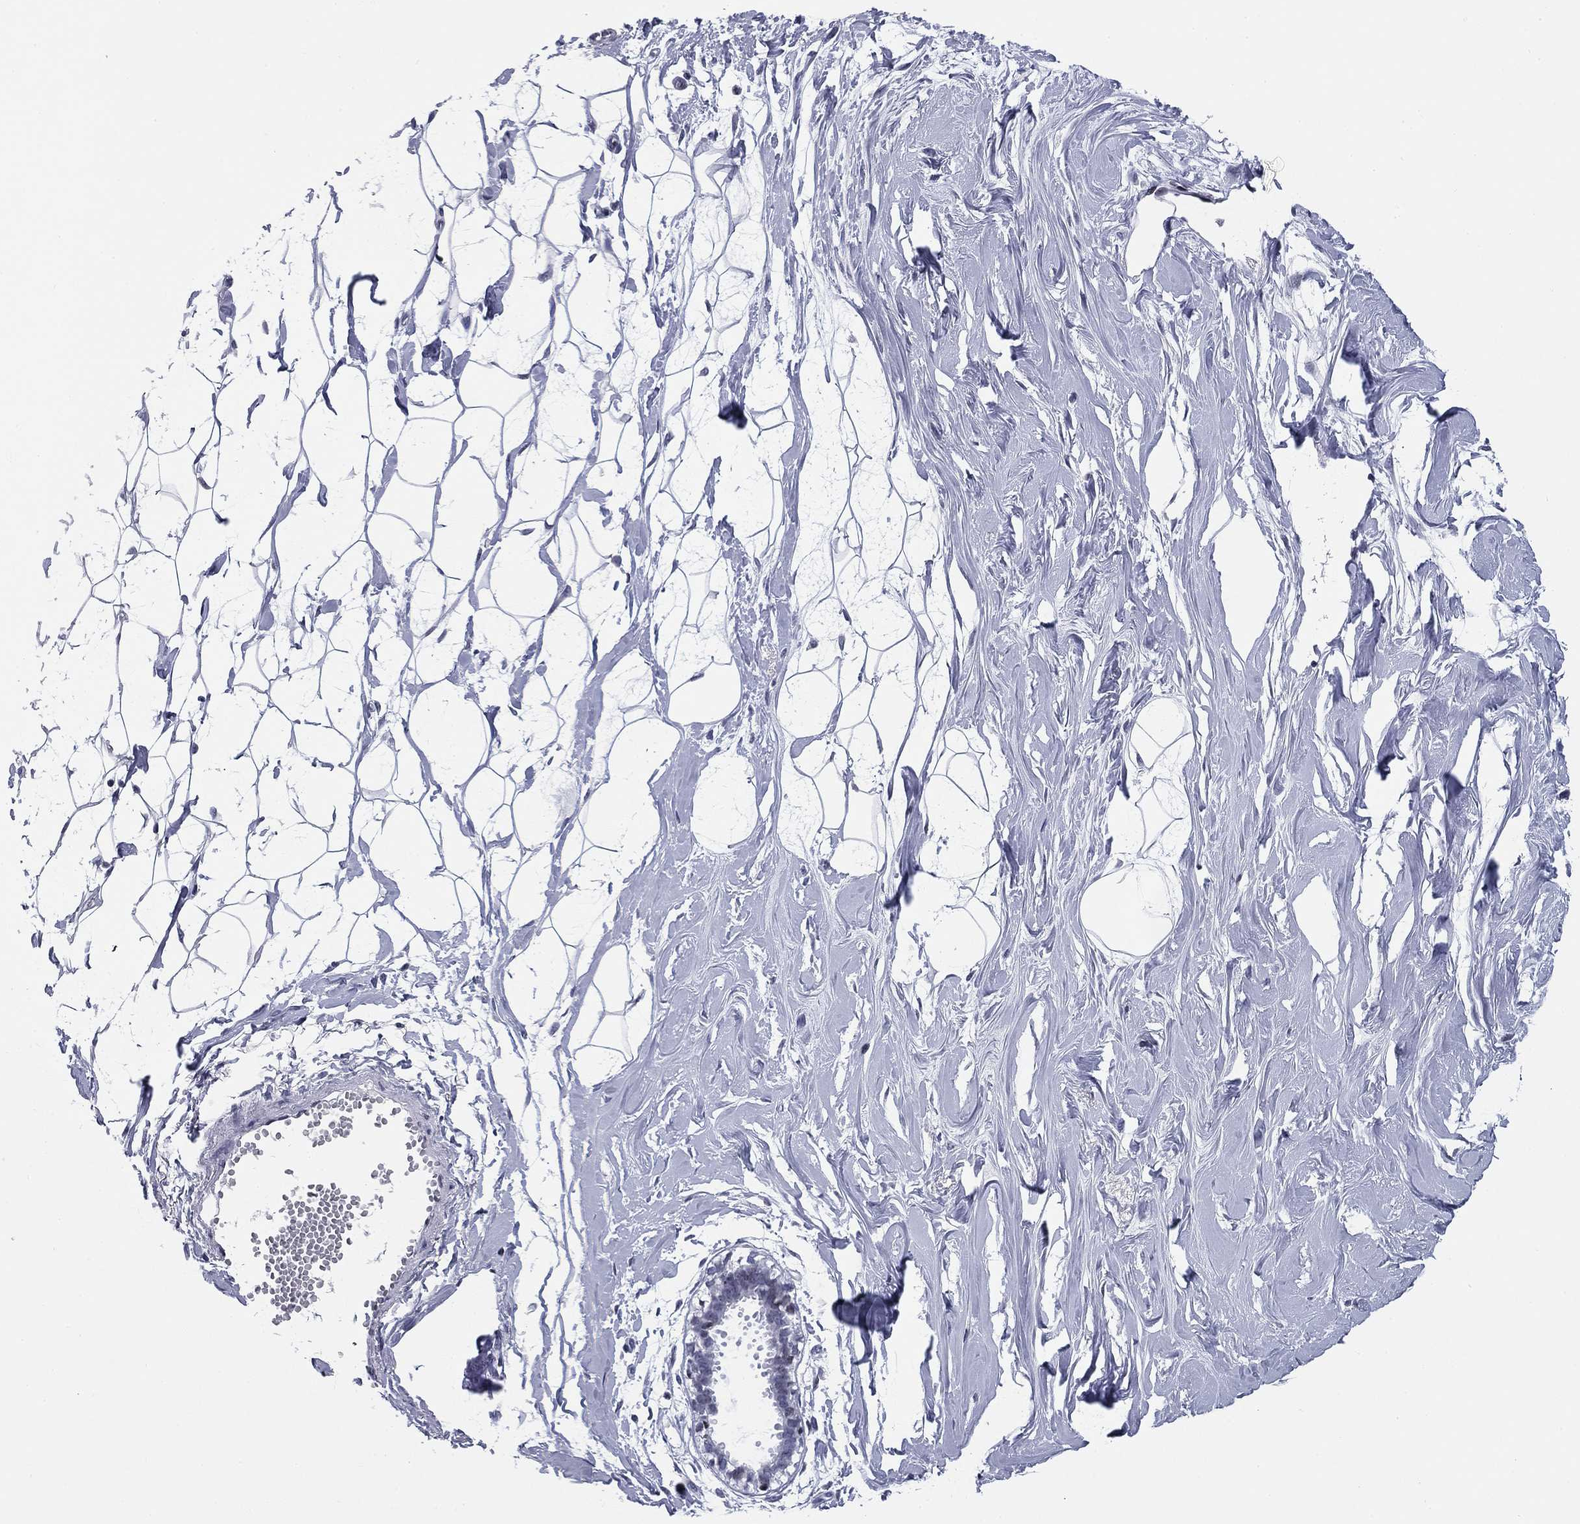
{"staining": {"intensity": "negative", "quantity": "none", "location": "none"}, "tissue": "breast", "cell_type": "Adipocytes", "image_type": "normal", "snomed": [{"axis": "morphology", "description": "Normal tissue, NOS"}, {"axis": "topography", "description": "Breast"}], "caption": "This is an IHC micrograph of benign human breast. There is no positivity in adipocytes.", "gene": "CCDC144A", "patient": {"sex": "female", "age": 49}}